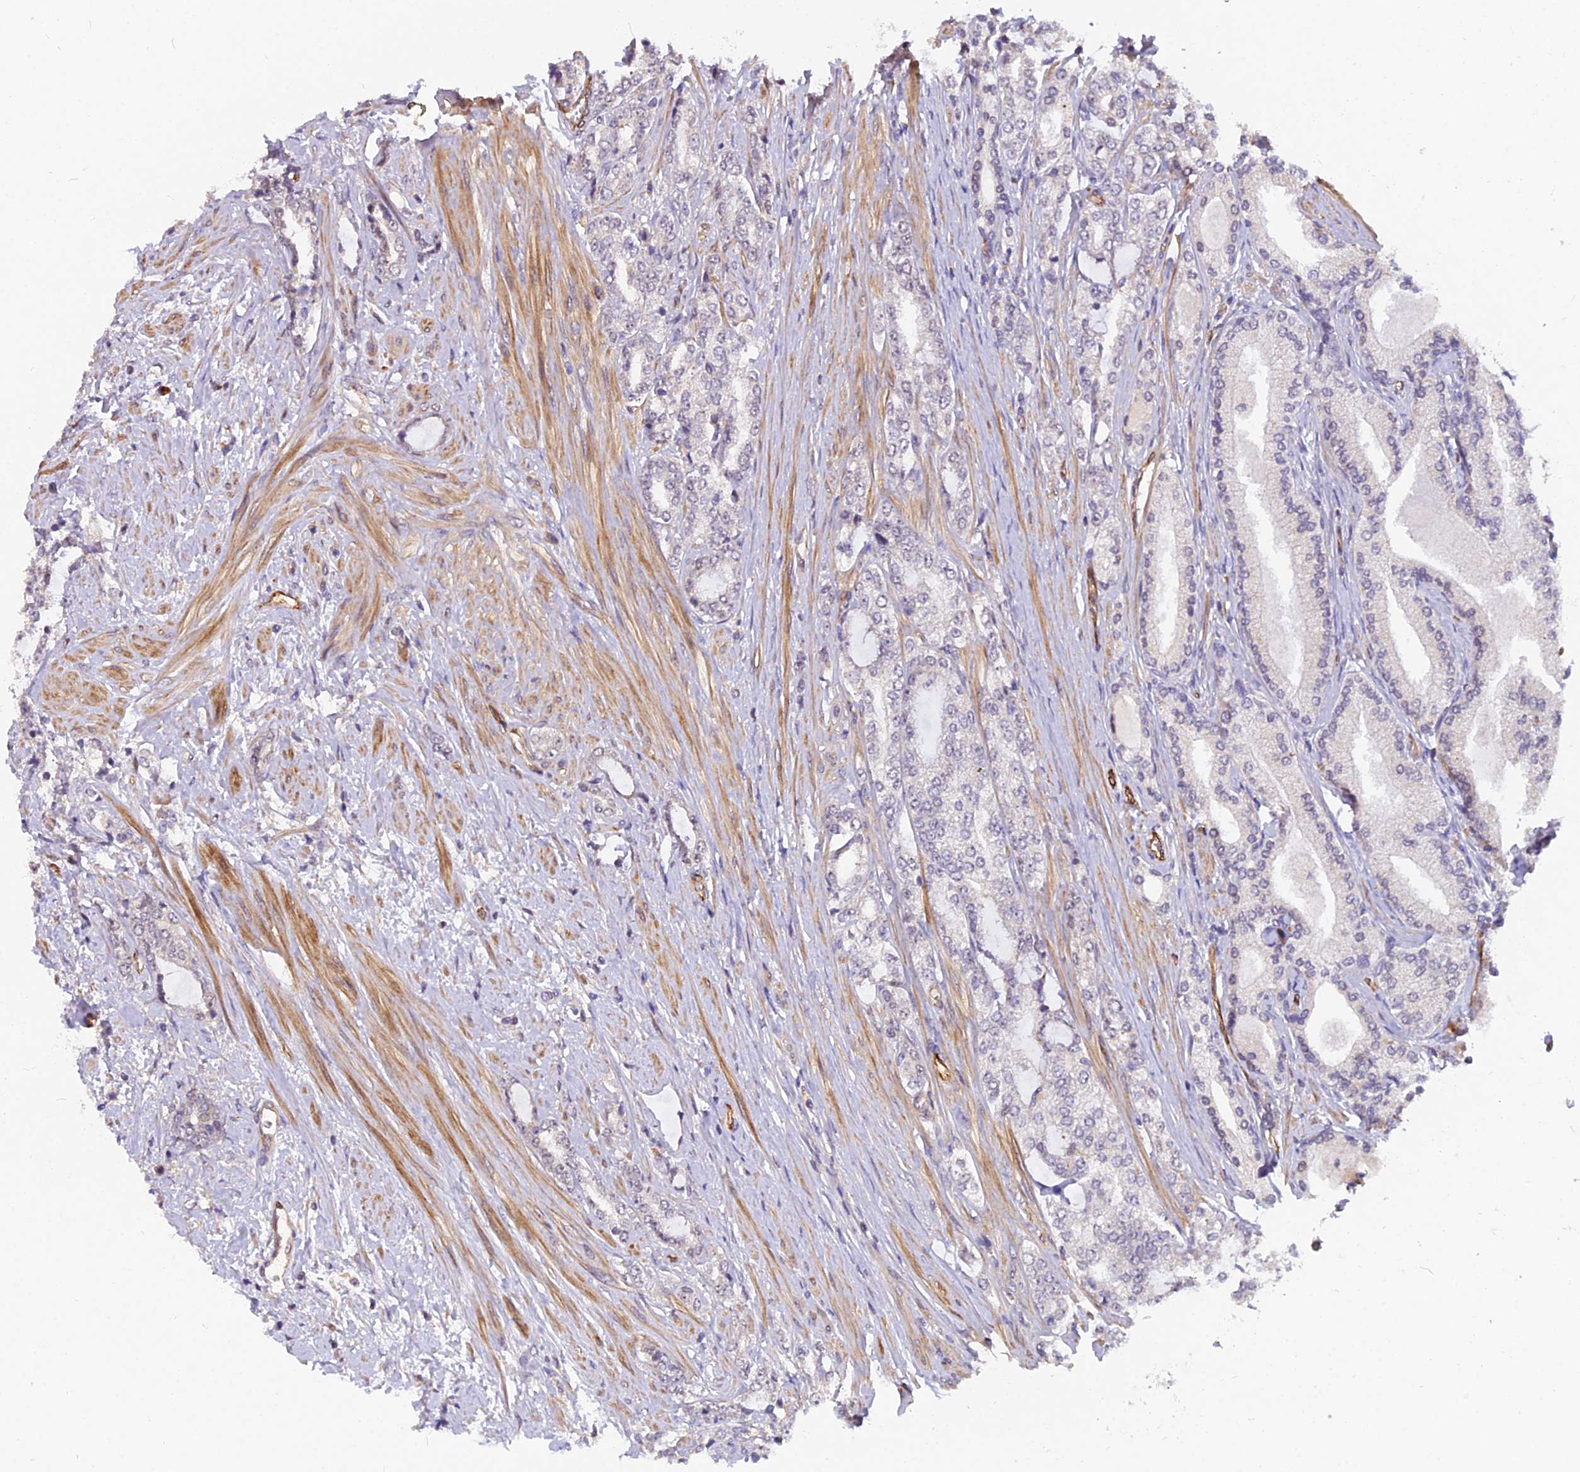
{"staining": {"intensity": "negative", "quantity": "none", "location": "none"}, "tissue": "prostate cancer", "cell_type": "Tumor cells", "image_type": "cancer", "snomed": [{"axis": "morphology", "description": "Adenocarcinoma, High grade"}, {"axis": "topography", "description": "Prostate"}], "caption": "High power microscopy histopathology image of an IHC micrograph of high-grade adenocarcinoma (prostate), revealing no significant positivity in tumor cells.", "gene": "TCEA3", "patient": {"sex": "male", "age": 64}}